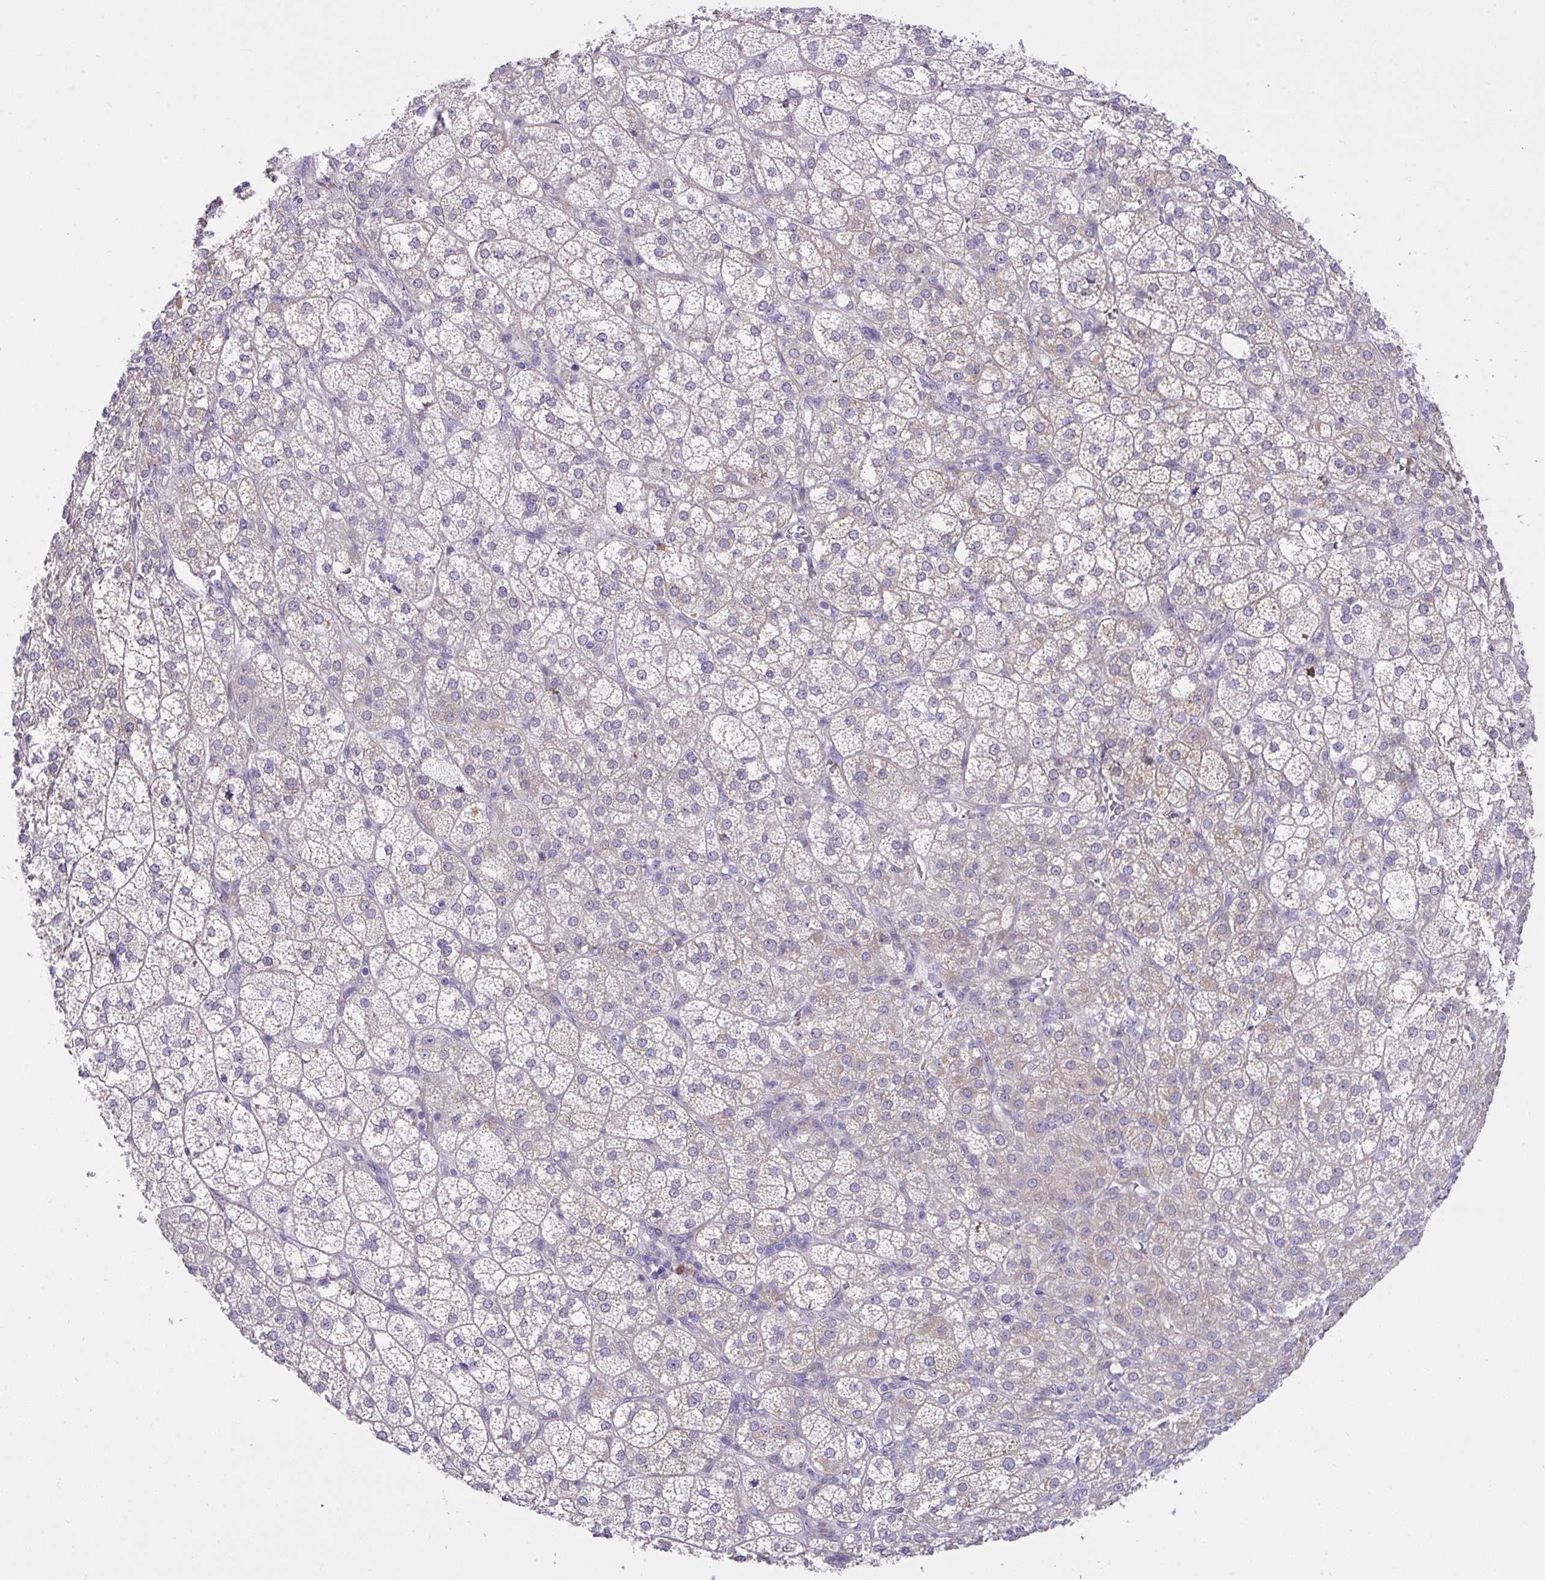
{"staining": {"intensity": "moderate", "quantity": "25%-75%", "location": "cytoplasmic/membranous"}, "tissue": "adrenal gland", "cell_type": "Glandular cells", "image_type": "normal", "snomed": [{"axis": "morphology", "description": "Normal tissue, NOS"}, {"axis": "topography", "description": "Adrenal gland"}], "caption": "A brown stain shows moderate cytoplasmic/membranous positivity of a protein in glandular cells of normal human adrenal gland. (brown staining indicates protein expression, while blue staining denotes nuclei).", "gene": "PIGZ", "patient": {"sex": "female", "age": 60}}